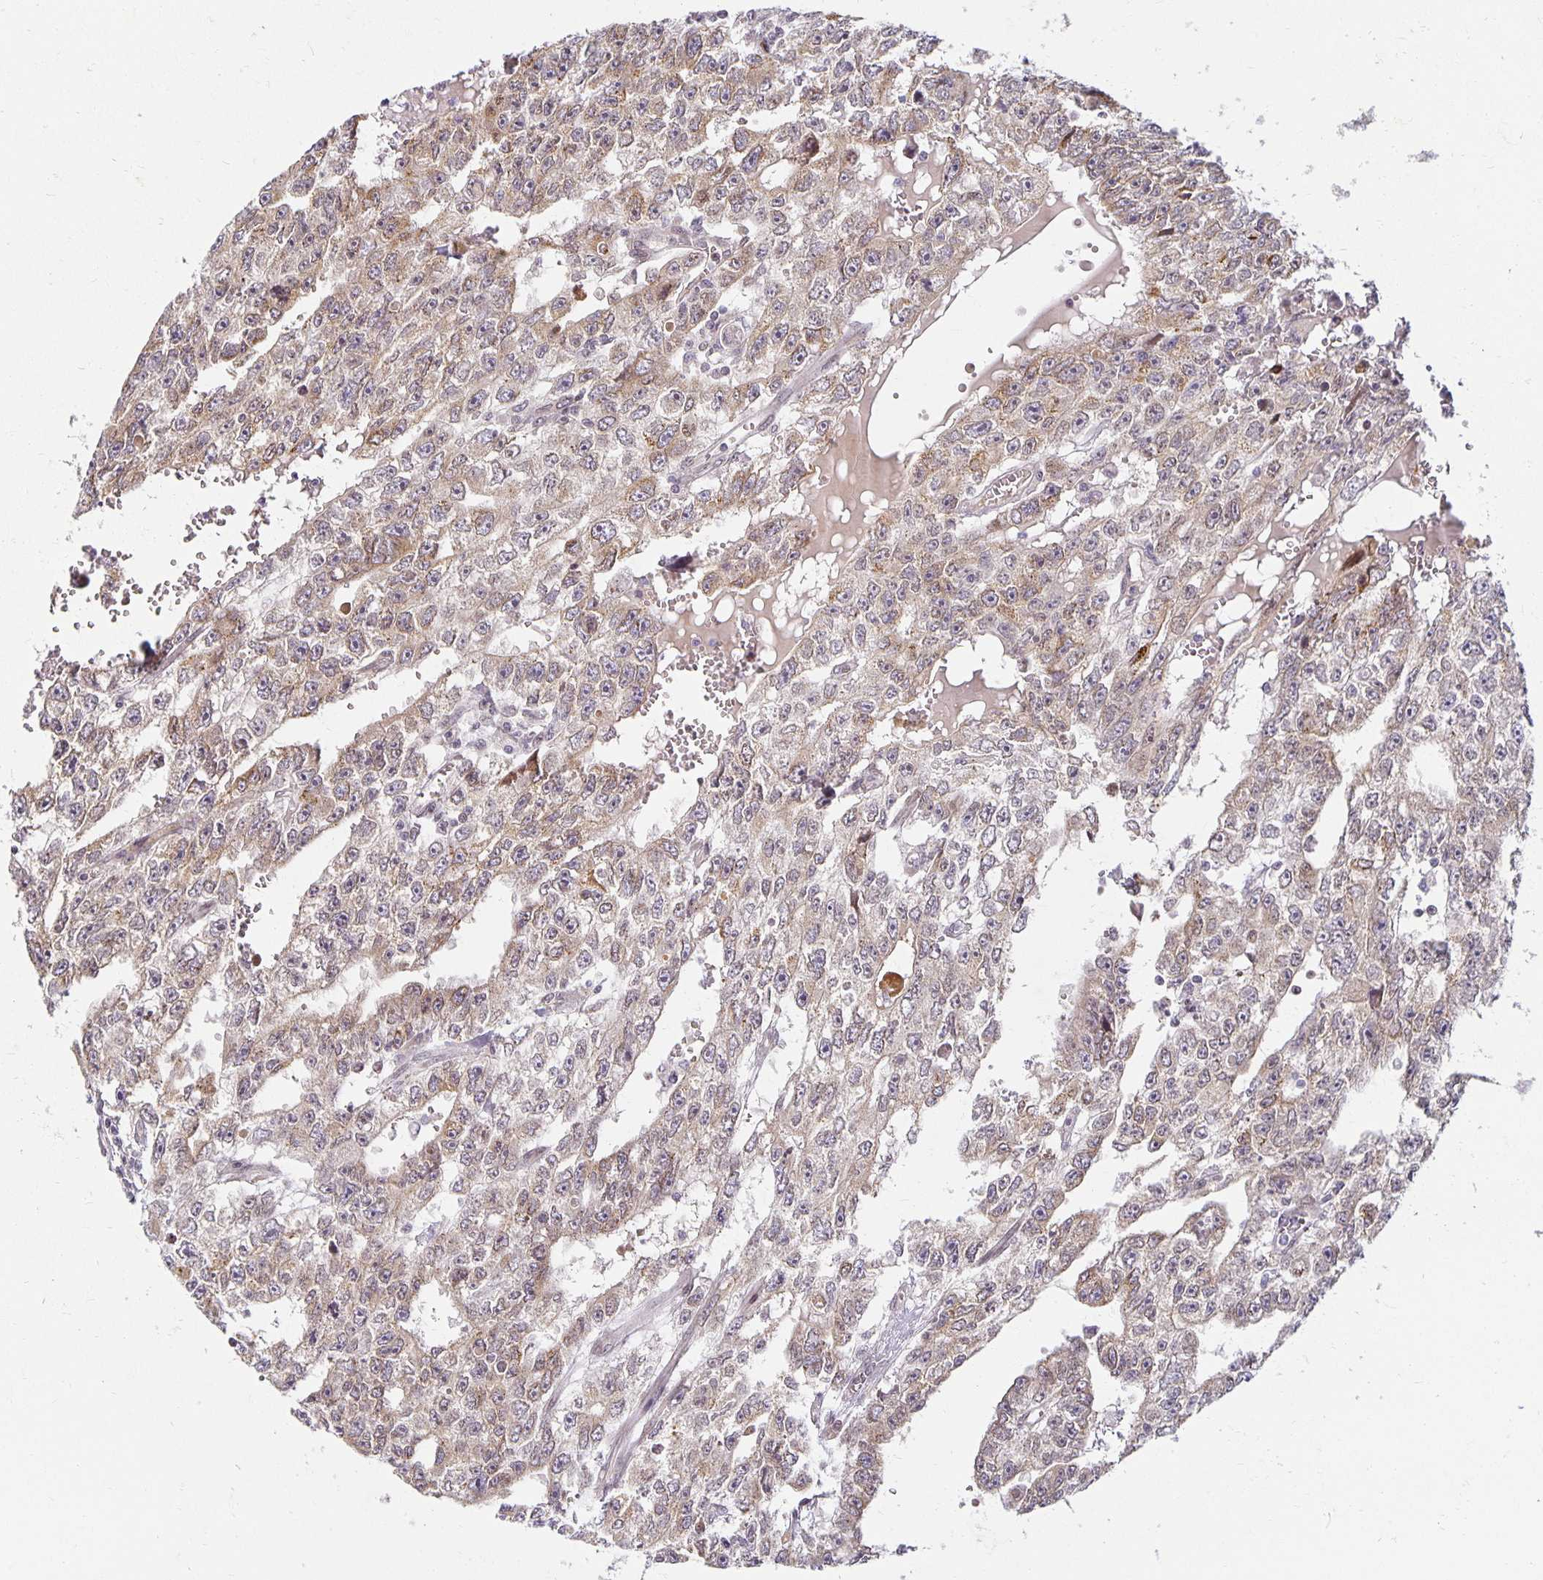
{"staining": {"intensity": "weak", "quantity": "25%-75%", "location": "cytoplasmic/membranous"}, "tissue": "testis cancer", "cell_type": "Tumor cells", "image_type": "cancer", "snomed": [{"axis": "morphology", "description": "Carcinoma, Embryonal, NOS"}, {"axis": "topography", "description": "Testis"}], "caption": "Weak cytoplasmic/membranous positivity is seen in about 25%-75% of tumor cells in testis cancer.", "gene": "EHF", "patient": {"sex": "male", "age": 20}}